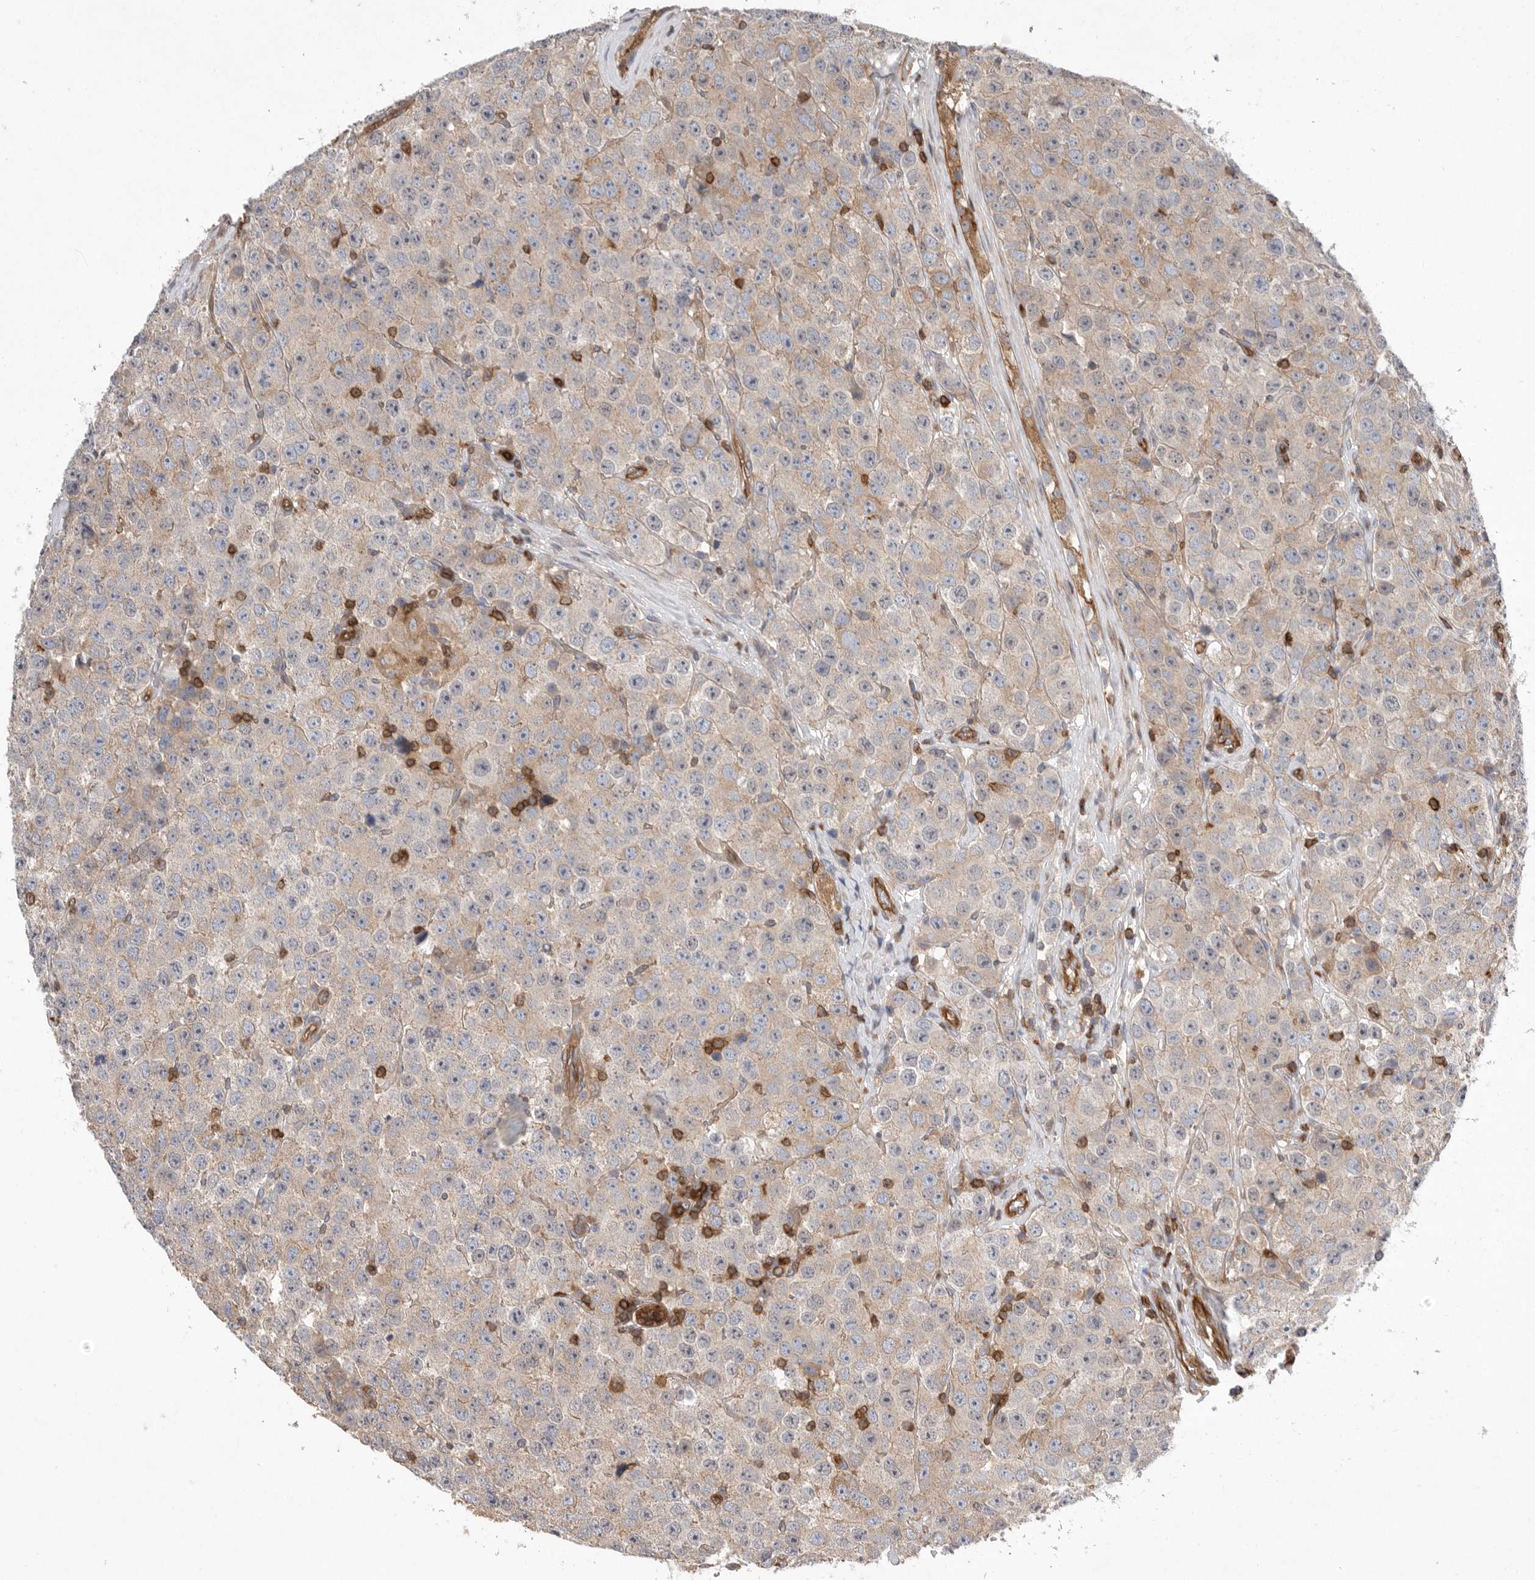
{"staining": {"intensity": "weak", "quantity": ">75%", "location": "cytoplasmic/membranous"}, "tissue": "testis cancer", "cell_type": "Tumor cells", "image_type": "cancer", "snomed": [{"axis": "morphology", "description": "Seminoma, NOS"}, {"axis": "morphology", "description": "Carcinoma, Embryonal, NOS"}, {"axis": "topography", "description": "Testis"}], "caption": "IHC of human testis embryonal carcinoma reveals low levels of weak cytoplasmic/membranous expression in approximately >75% of tumor cells.", "gene": "PRKCH", "patient": {"sex": "male", "age": 28}}